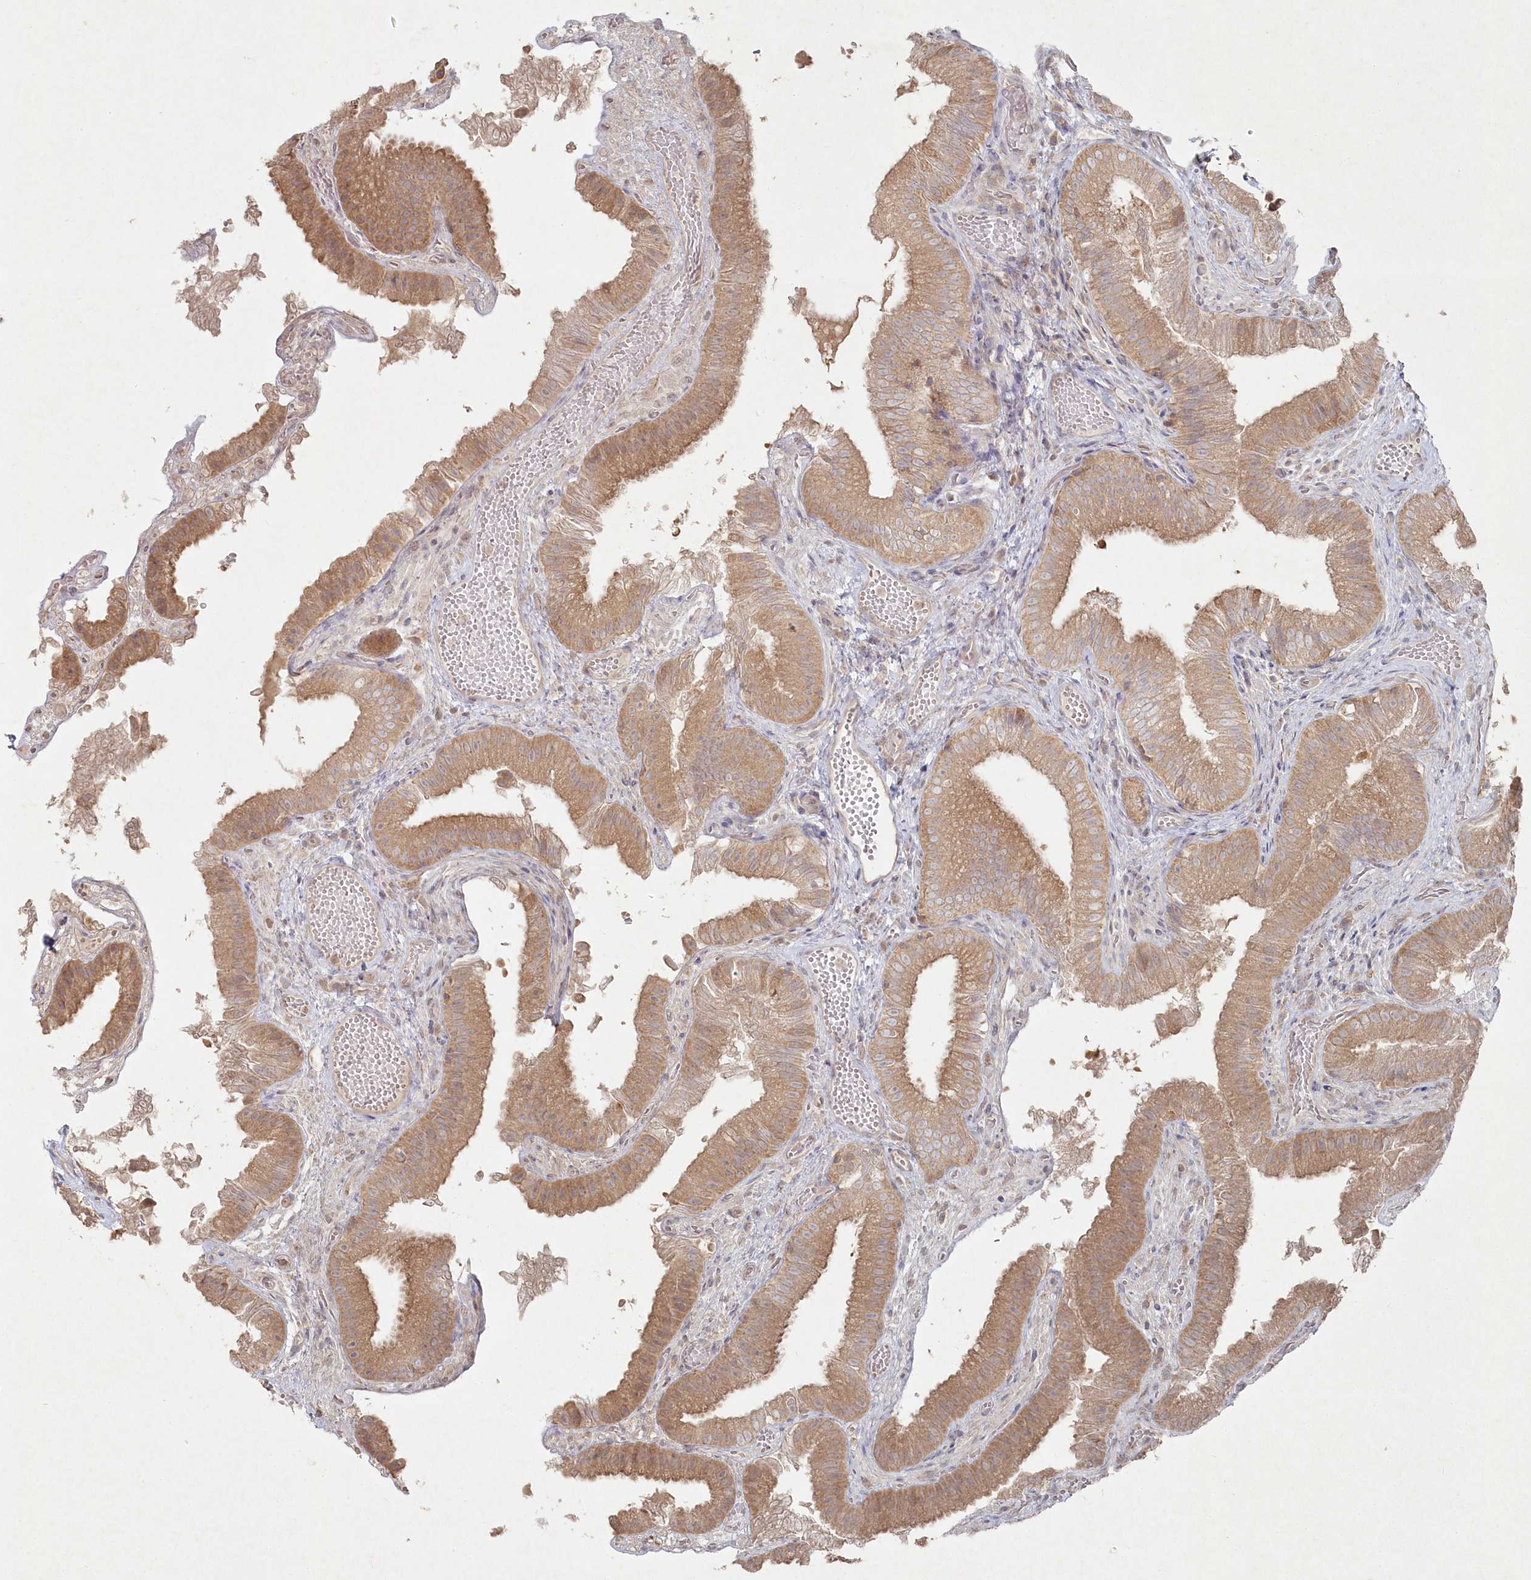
{"staining": {"intensity": "moderate", "quantity": ">75%", "location": "cytoplasmic/membranous"}, "tissue": "gallbladder", "cell_type": "Glandular cells", "image_type": "normal", "snomed": [{"axis": "morphology", "description": "Normal tissue, NOS"}, {"axis": "topography", "description": "Gallbladder"}], "caption": "Immunohistochemistry histopathology image of unremarkable gallbladder stained for a protein (brown), which displays medium levels of moderate cytoplasmic/membranous positivity in about >75% of glandular cells.", "gene": "TGFBRAP1", "patient": {"sex": "female", "age": 30}}